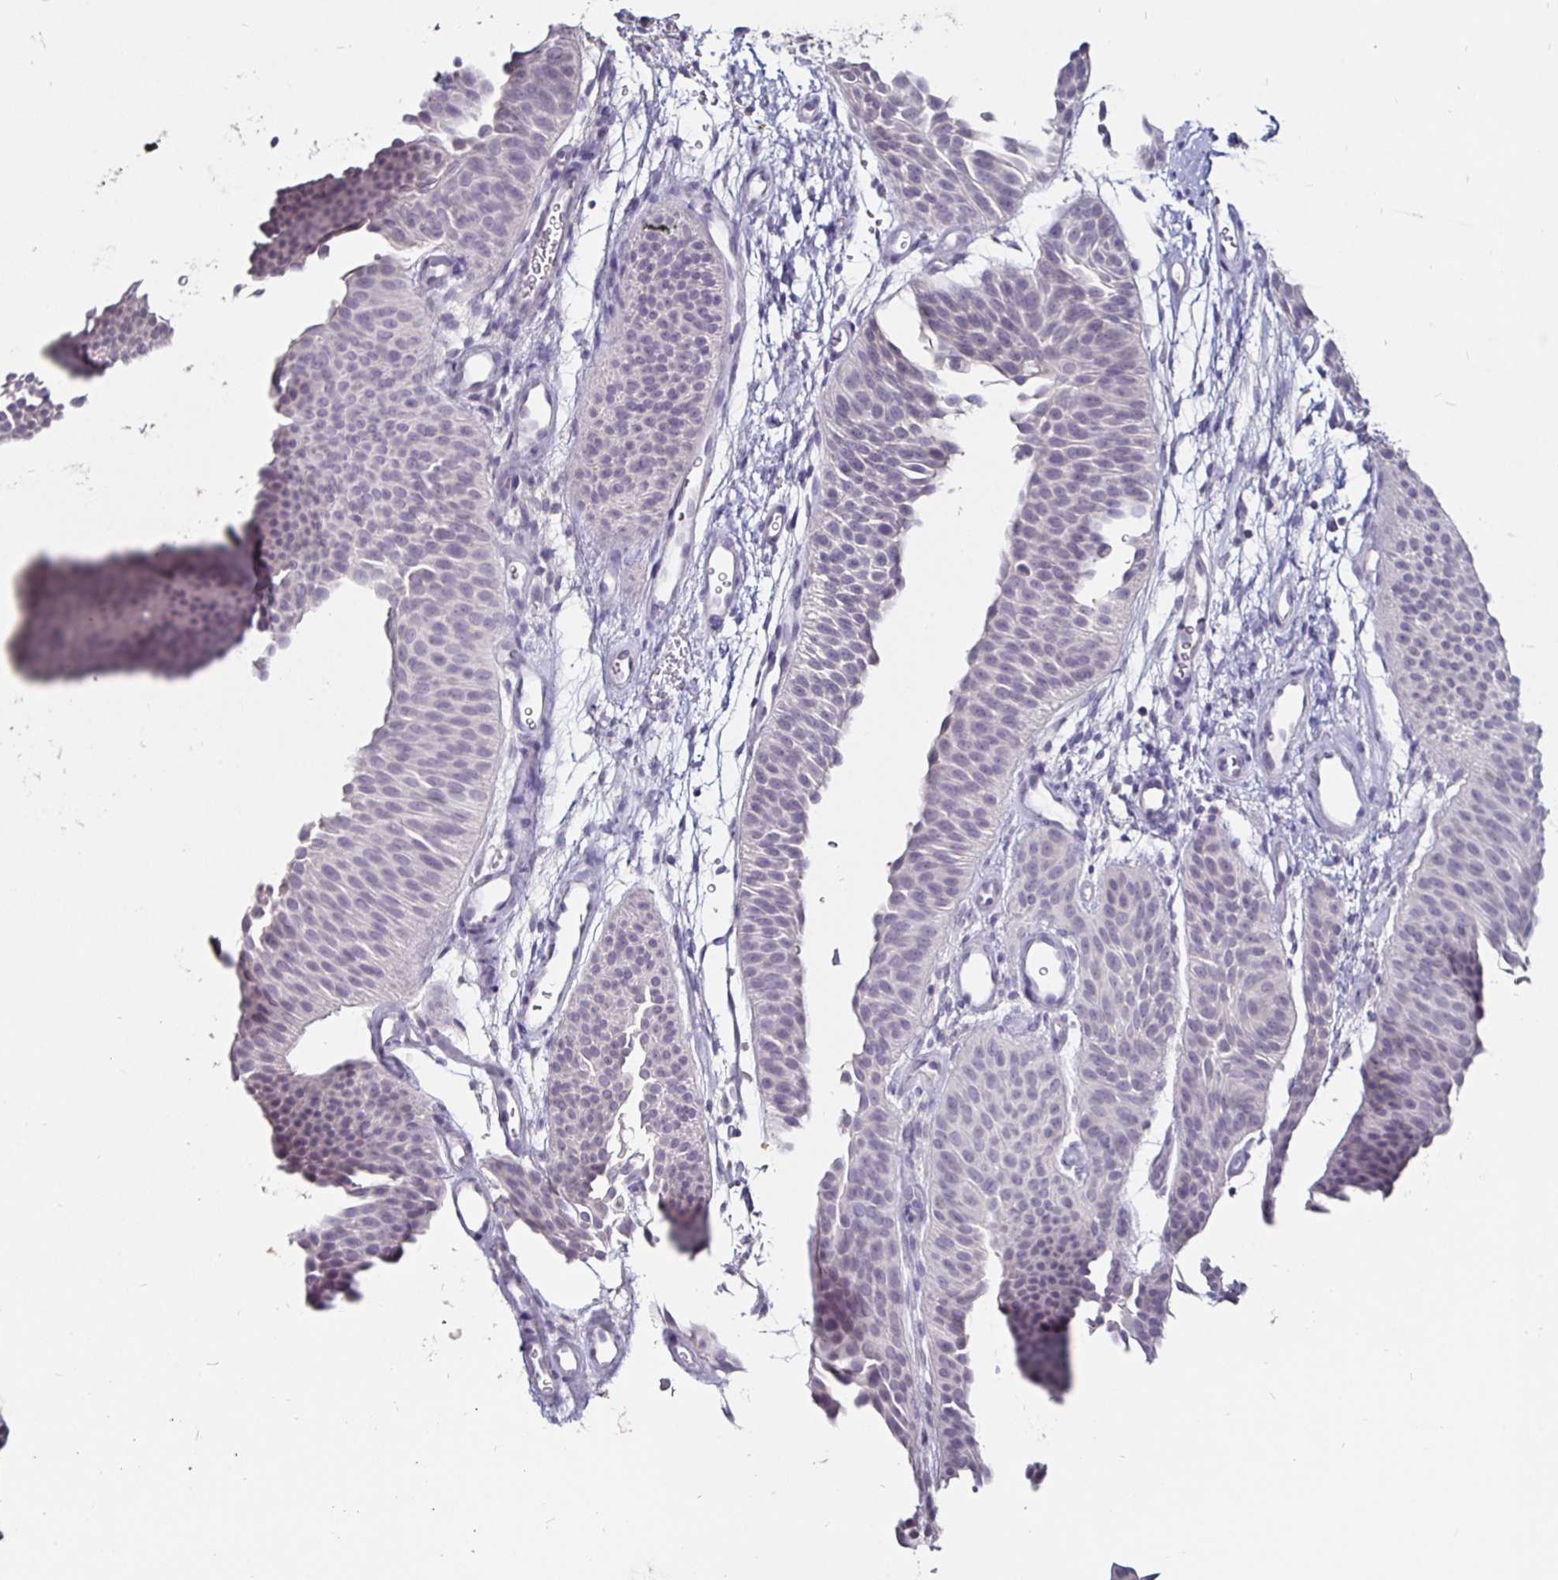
{"staining": {"intensity": "negative", "quantity": "none", "location": "none"}, "tissue": "urothelial cancer", "cell_type": "Tumor cells", "image_type": "cancer", "snomed": [{"axis": "morphology", "description": "Urothelial carcinoma, Low grade"}, {"axis": "topography", "description": "Urinary bladder"}], "caption": "High magnification brightfield microscopy of urothelial cancer stained with DAB (3,3'-diaminobenzidine) (brown) and counterstained with hematoxylin (blue): tumor cells show no significant staining.", "gene": "FAIM2", "patient": {"sex": "female", "age": 60}}